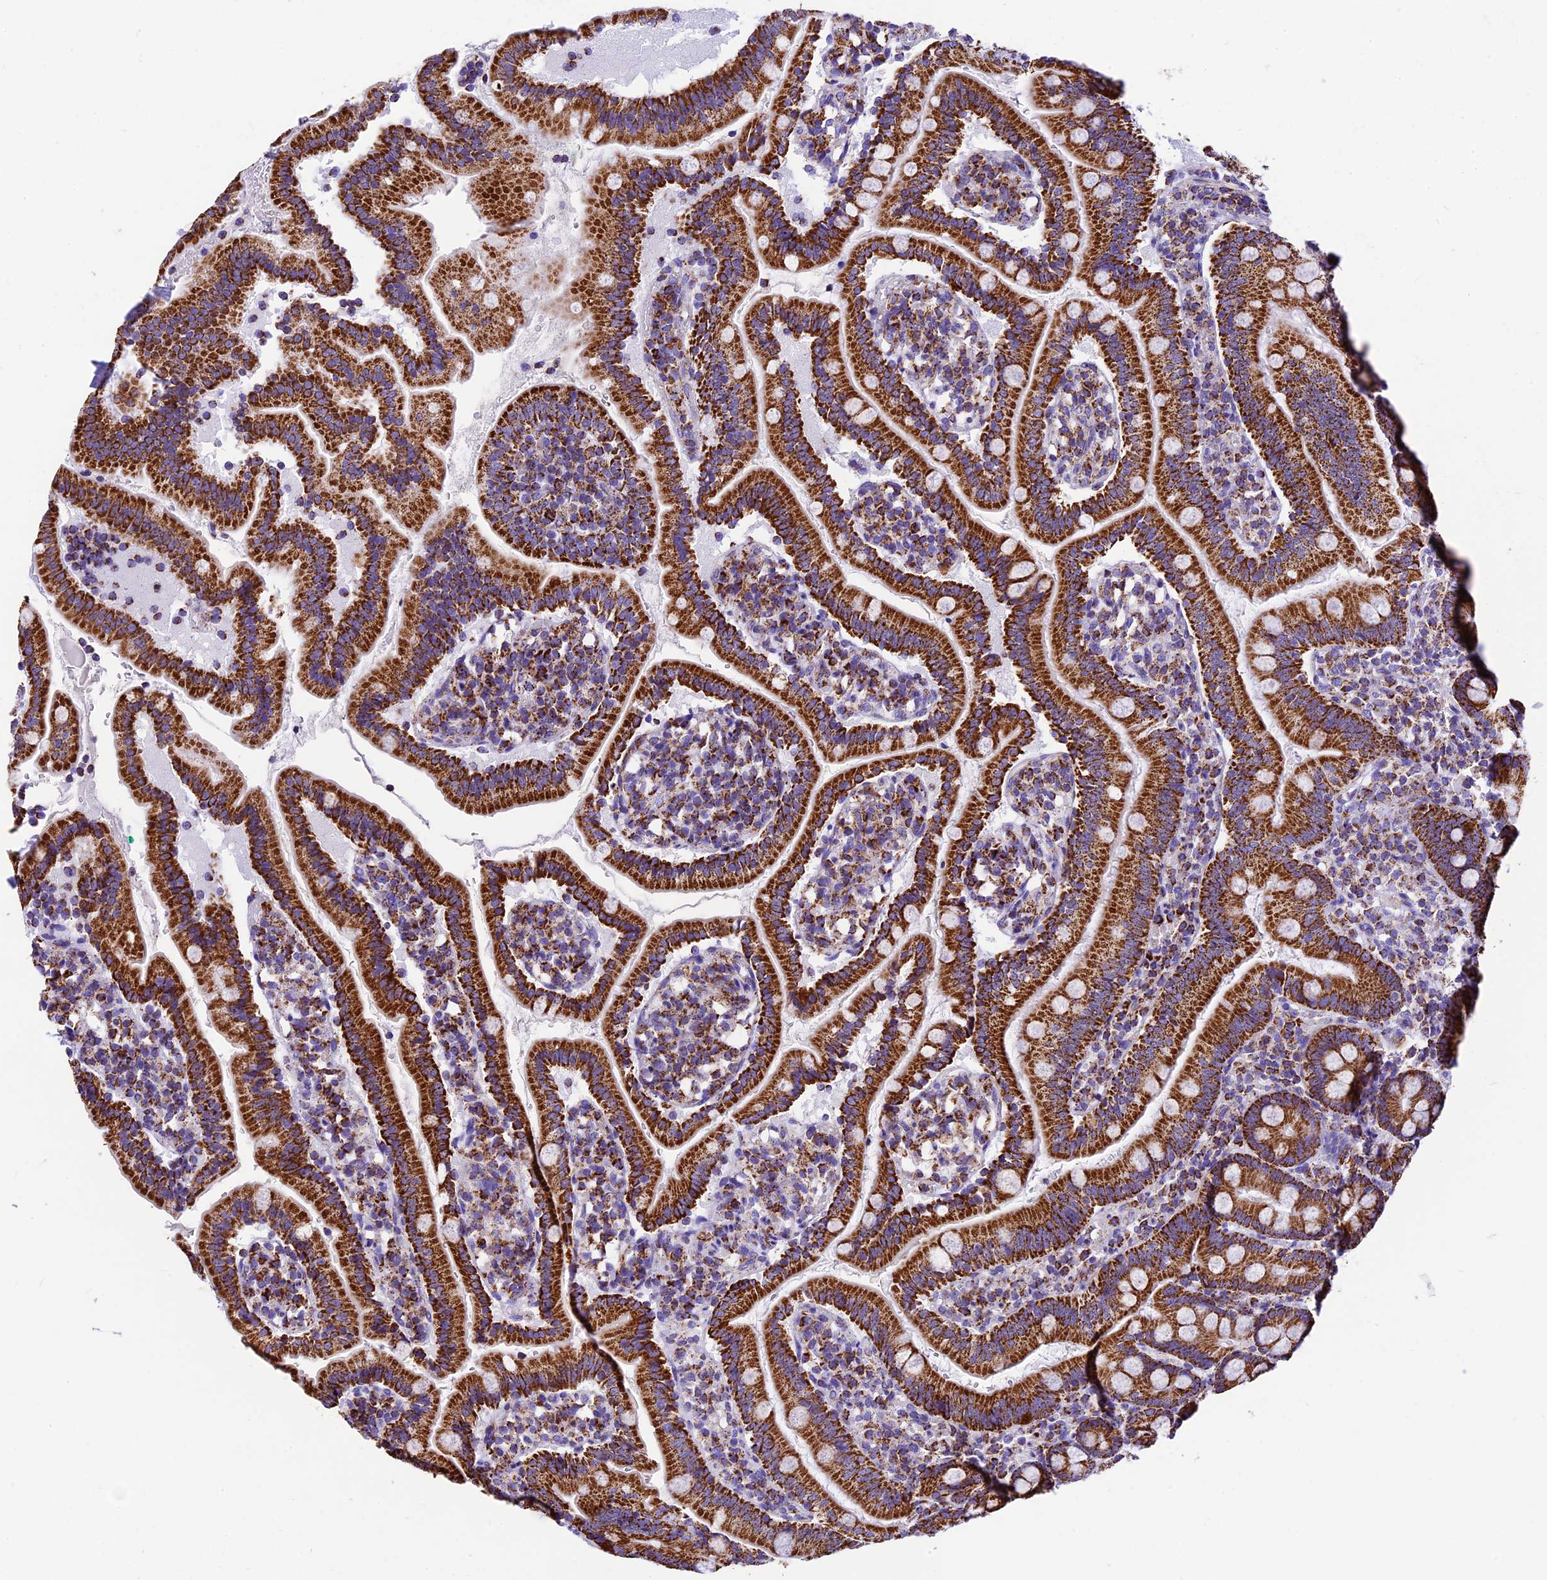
{"staining": {"intensity": "strong", "quantity": ">75%", "location": "cytoplasmic/membranous"}, "tissue": "duodenum", "cell_type": "Glandular cells", "image_type": "normal", "snomed": [{"axis": "morphology", "description": "Normal tissue, NOS"}, {"axis": "topography", "description": "Duodenum"}], "caption": "Human duodenum stained with a brown dye displays strong cytoplasmic/membranous positive expression in about >75% of glandular cells.", "gene": "DCAF5", "patient": {"sex": "female", "age": 67}}